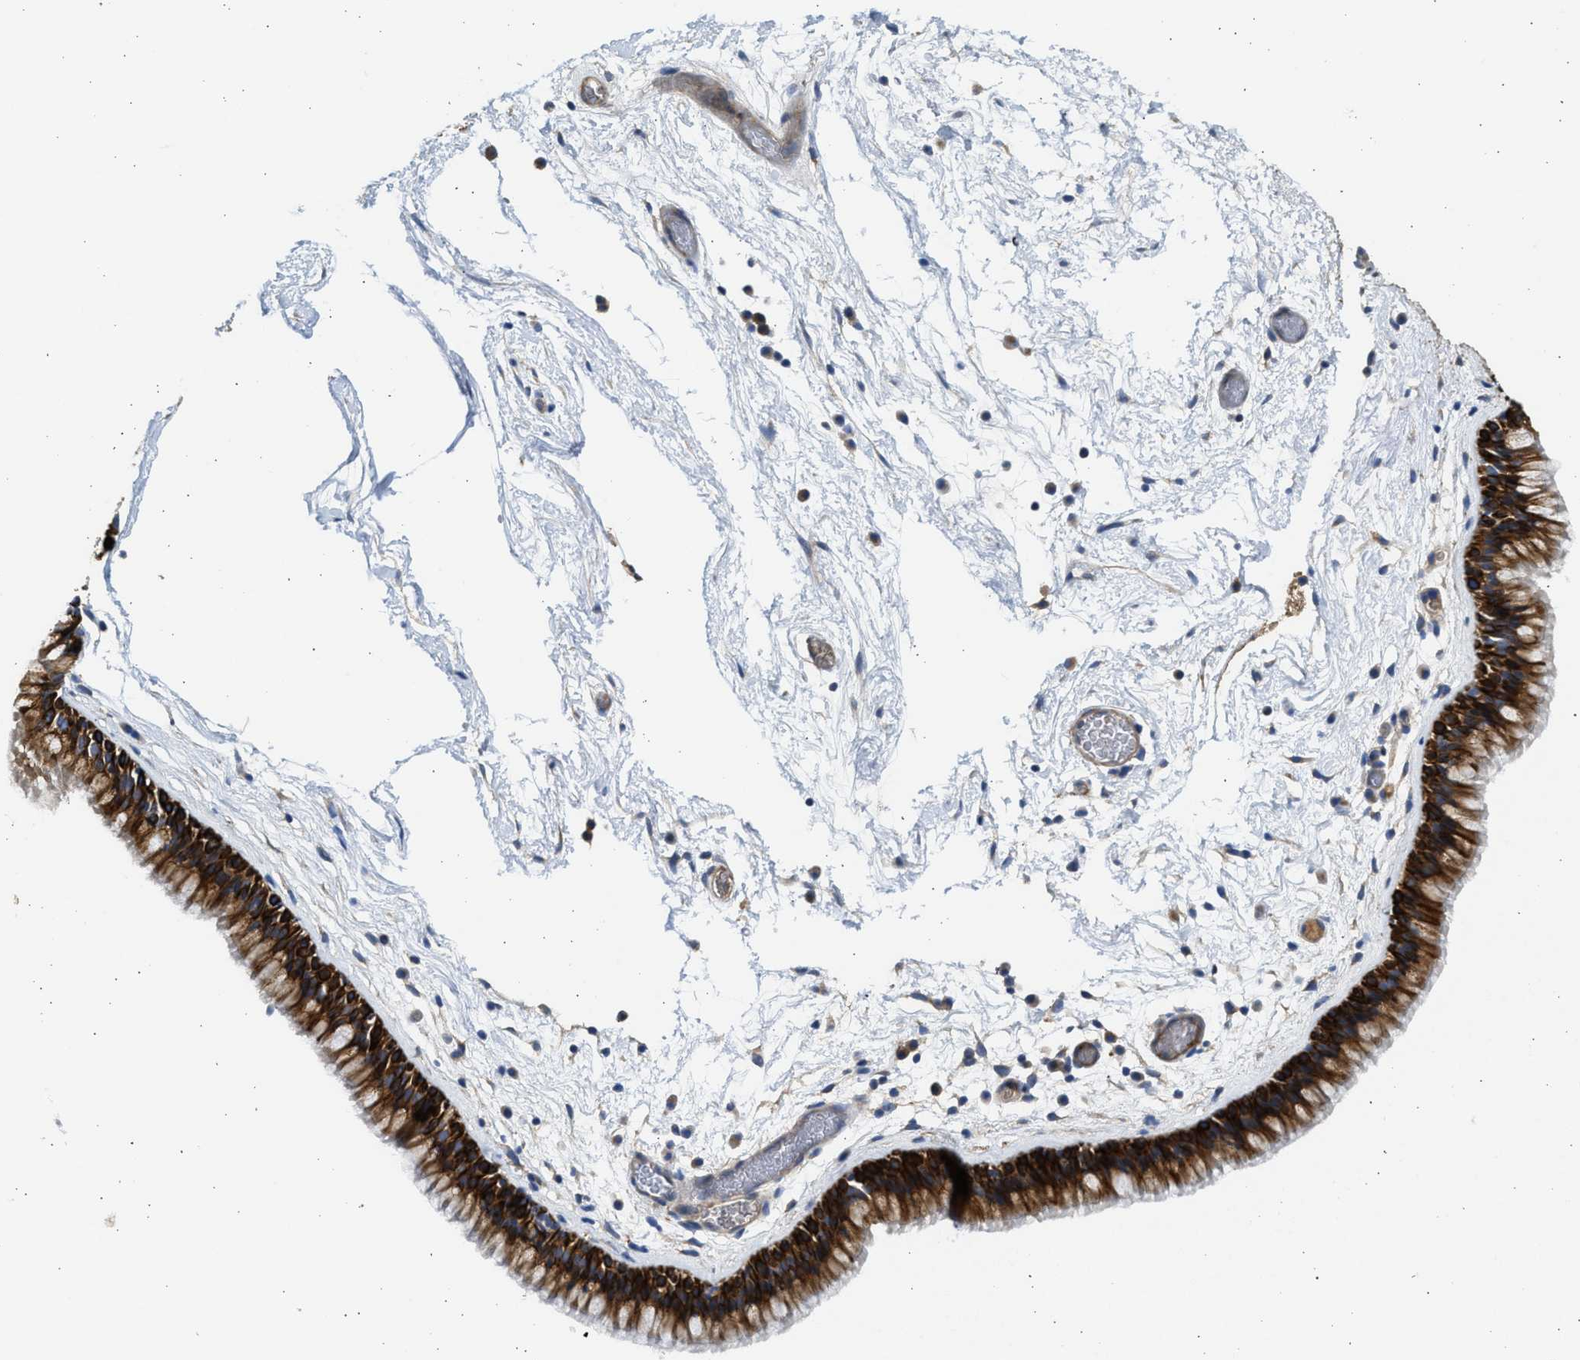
{"staining": {"intensity": "strong", "quantity": ">75%", "location": "cytoplasmic/membranous"}, "tissue": "nasopharynx", "cell_type": "Respiratory epithelial cells", "image_type": "normal", "snomed": [{"axis": "morphology", "description": "Normal tissue, NOS"}, {"axis": "morphology", "description": "Inflammation, NOS"}, {"axis": "topography", "description": "Nasopharynx"}], "caption": "A brown stain labels strong cytoplasmic/membranous staining of a protein in respiratory epithelial cells of unremarkable nasopharynx. The staining was performed using DAB, with brown indicating positive protein expression. Nuclei are stained blue with hematoxylin.", "gene": "CSRNP2", "patient": {"sex": "male", "age": 48}}